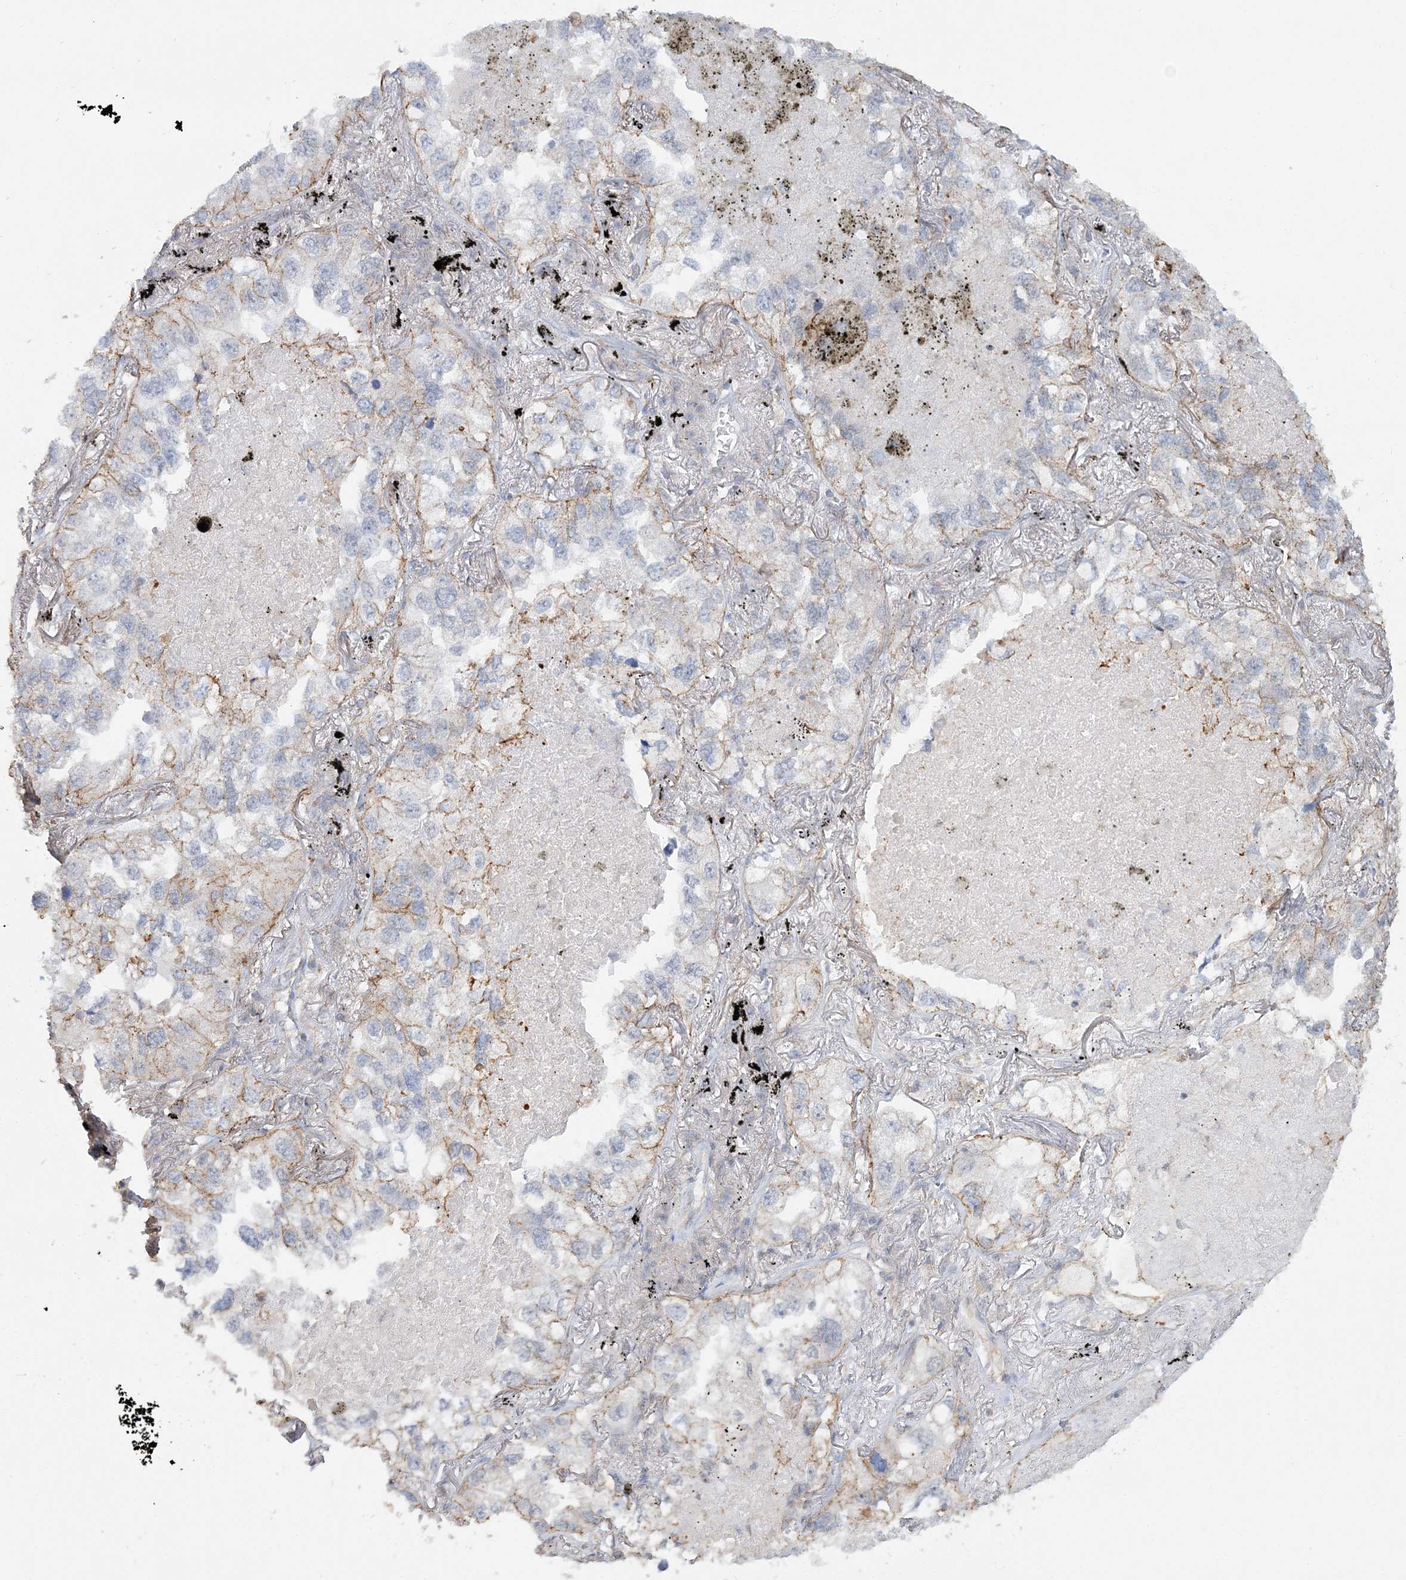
{"staining": {"intensity": "weak", "quantity": "<25%", "location": "cytoplasmic/membranous"}, "tissue": "lung cancer", "cell_type": "Tumor cells", "image_type": "cancer", "snomed": [{"axis": "morphology", "description": "Adenocarcinoma, NOS"}, {"axis": "topography", "description": "Lung"}], "caption": "There is no significant positivity in tumor cells of lung adenocarcinoma.", "gene": "MAT2B", "patient": {"sex": "male", "age": 65}}